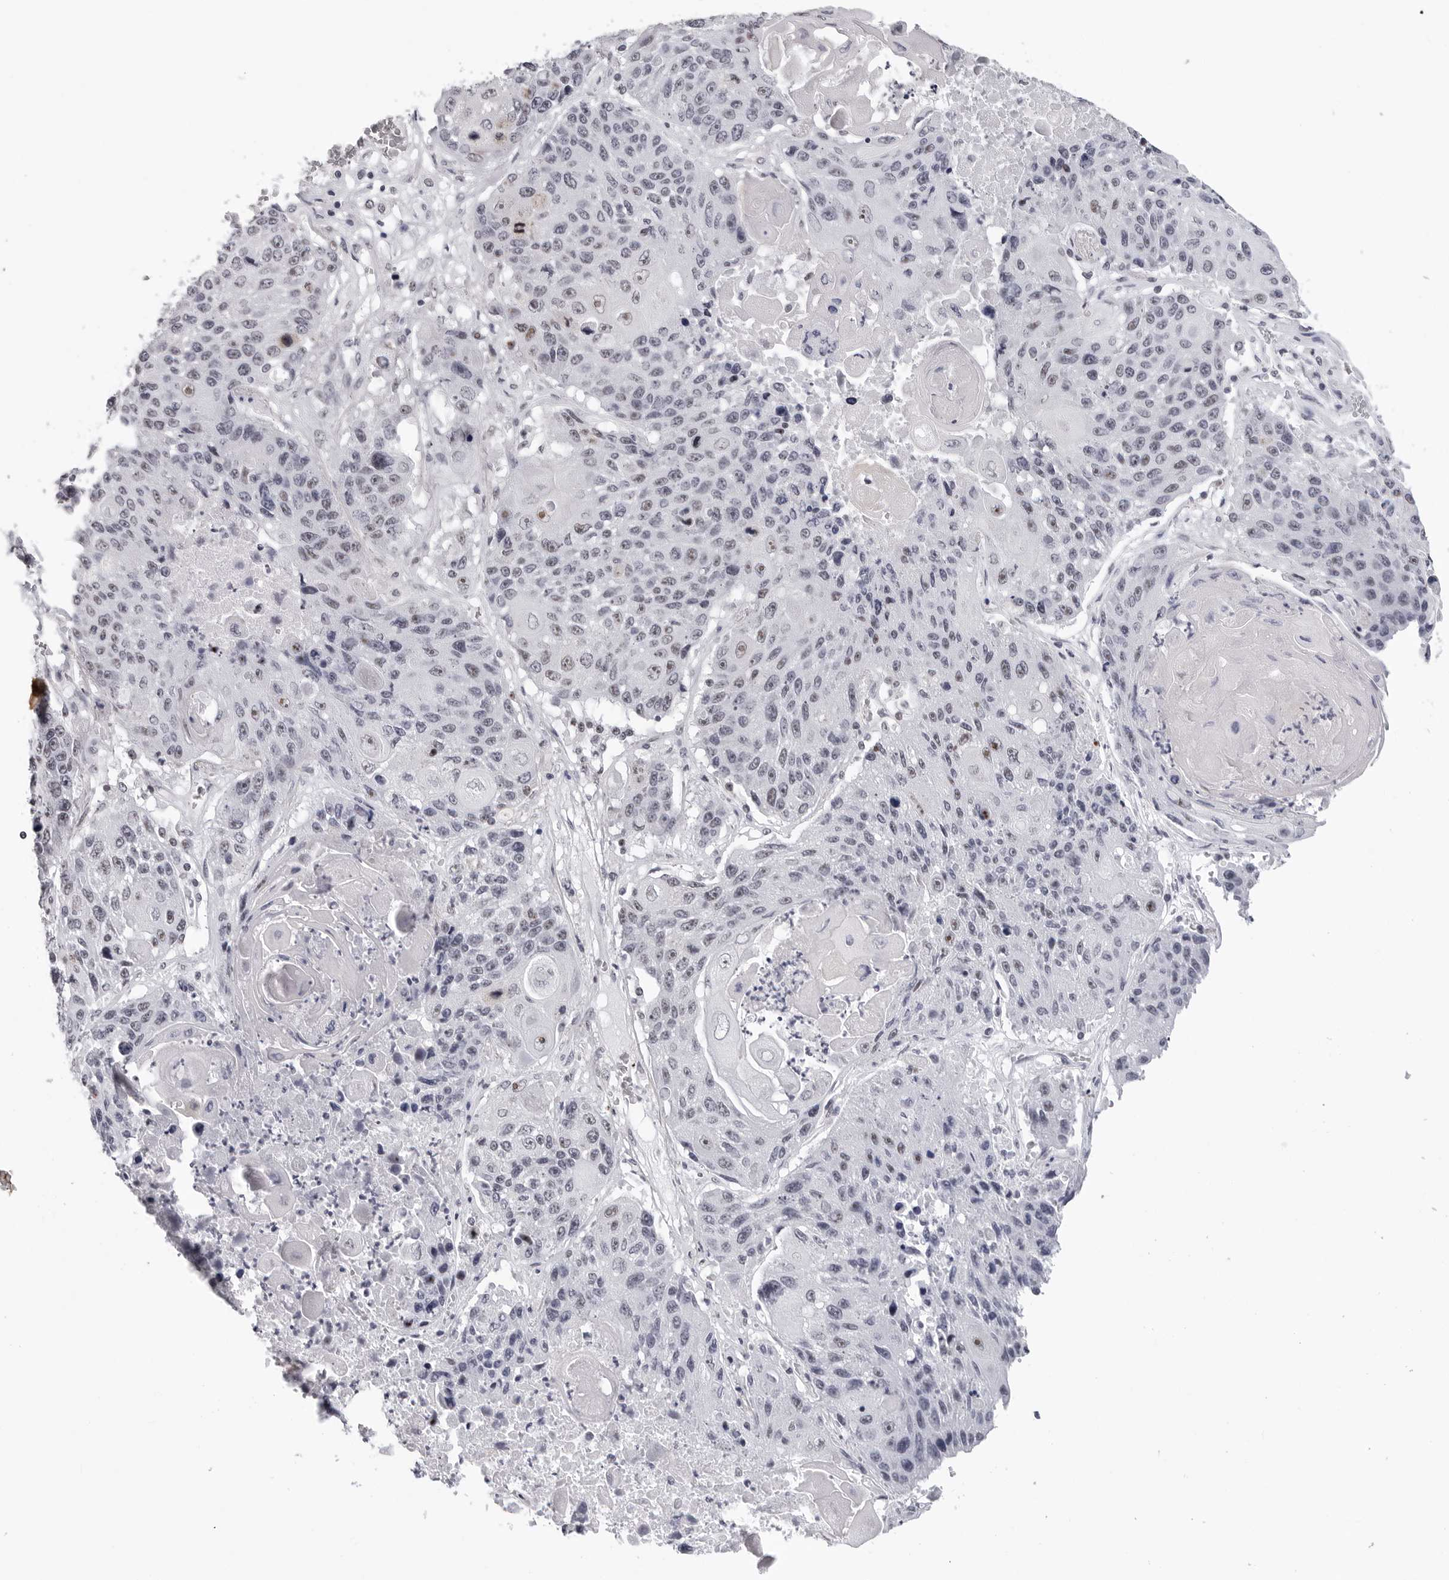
{"staining": {"intensity": "moderate", "quantity": "<25%", "location": "nuclear"}, "tissue": "lung cancer", "cell_type": "Tumor cells", "image_type": "cancer", "snomed": [{"axis": "morphology", "description": "Squamous cell carcinoma, NOS"}, {"axis": "topography", "description": "Lung"}], "caption": "Protein analysis of lung cancer tissue reveals moderate nuclear staining in approximately <25% of tumor cells.", "gene": "GNL2", "patient": {"sex": "male", "age": 61}}